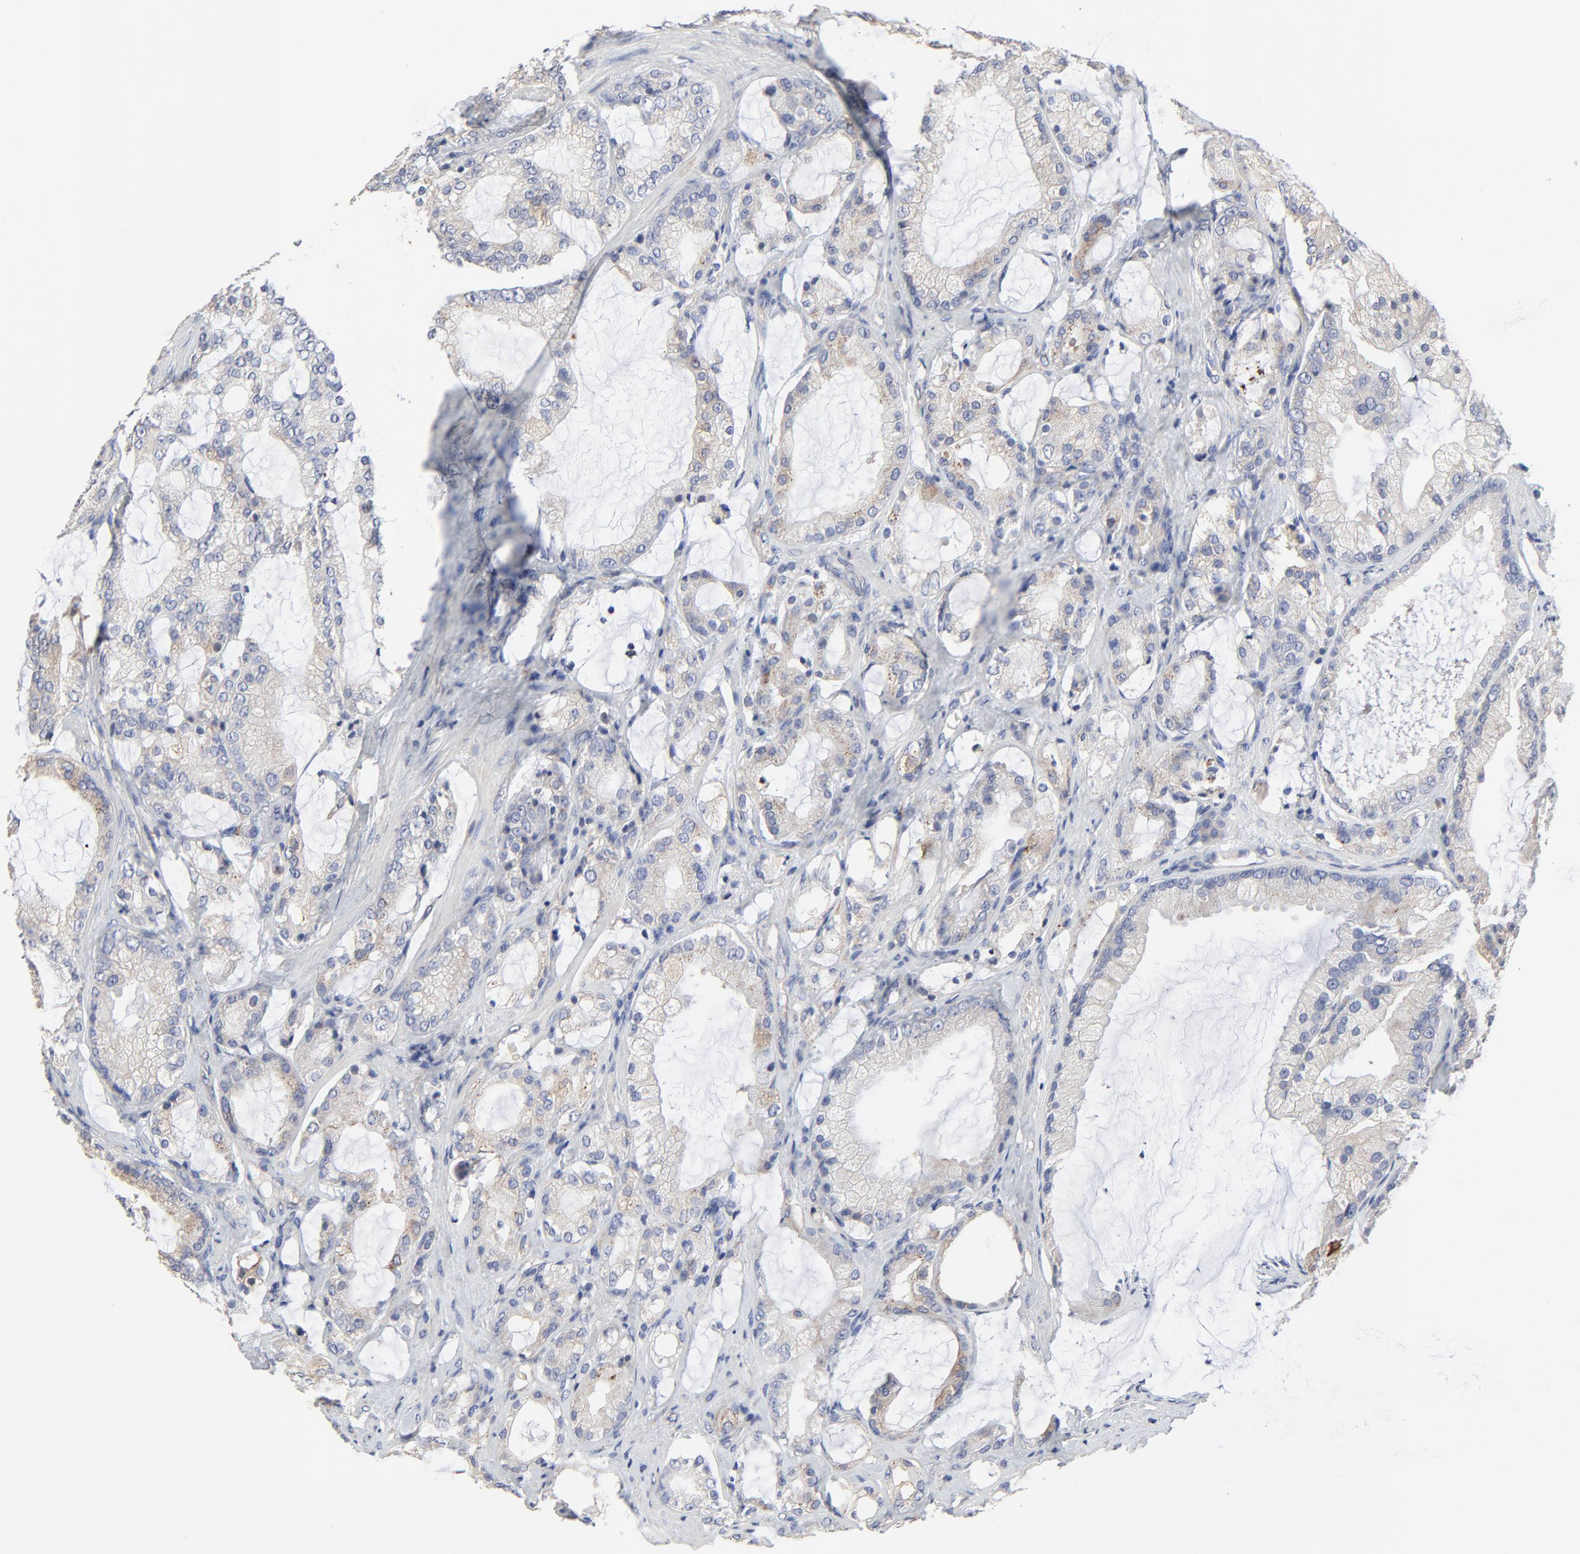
{"staining": {"intensity": "weak", "quantity": "<25%", "location": "cytoplasmic/membranous"}, "tissue": "prostate cancer", "cell_type": "Tumor cells", "image_type": "cancer", "snomed": [{"axis": "morphology", "description": "Adenocarcinoma, Medium grade"}, {"axis": "topography", "description": "Prostate"}], "caption": "Histopathology image shows no significant protein staining in tumor cells of medium-grade adenocarcinoma (prostate).", "gene": "NXF3", "patient": {"sex": "male", "age": 70}}